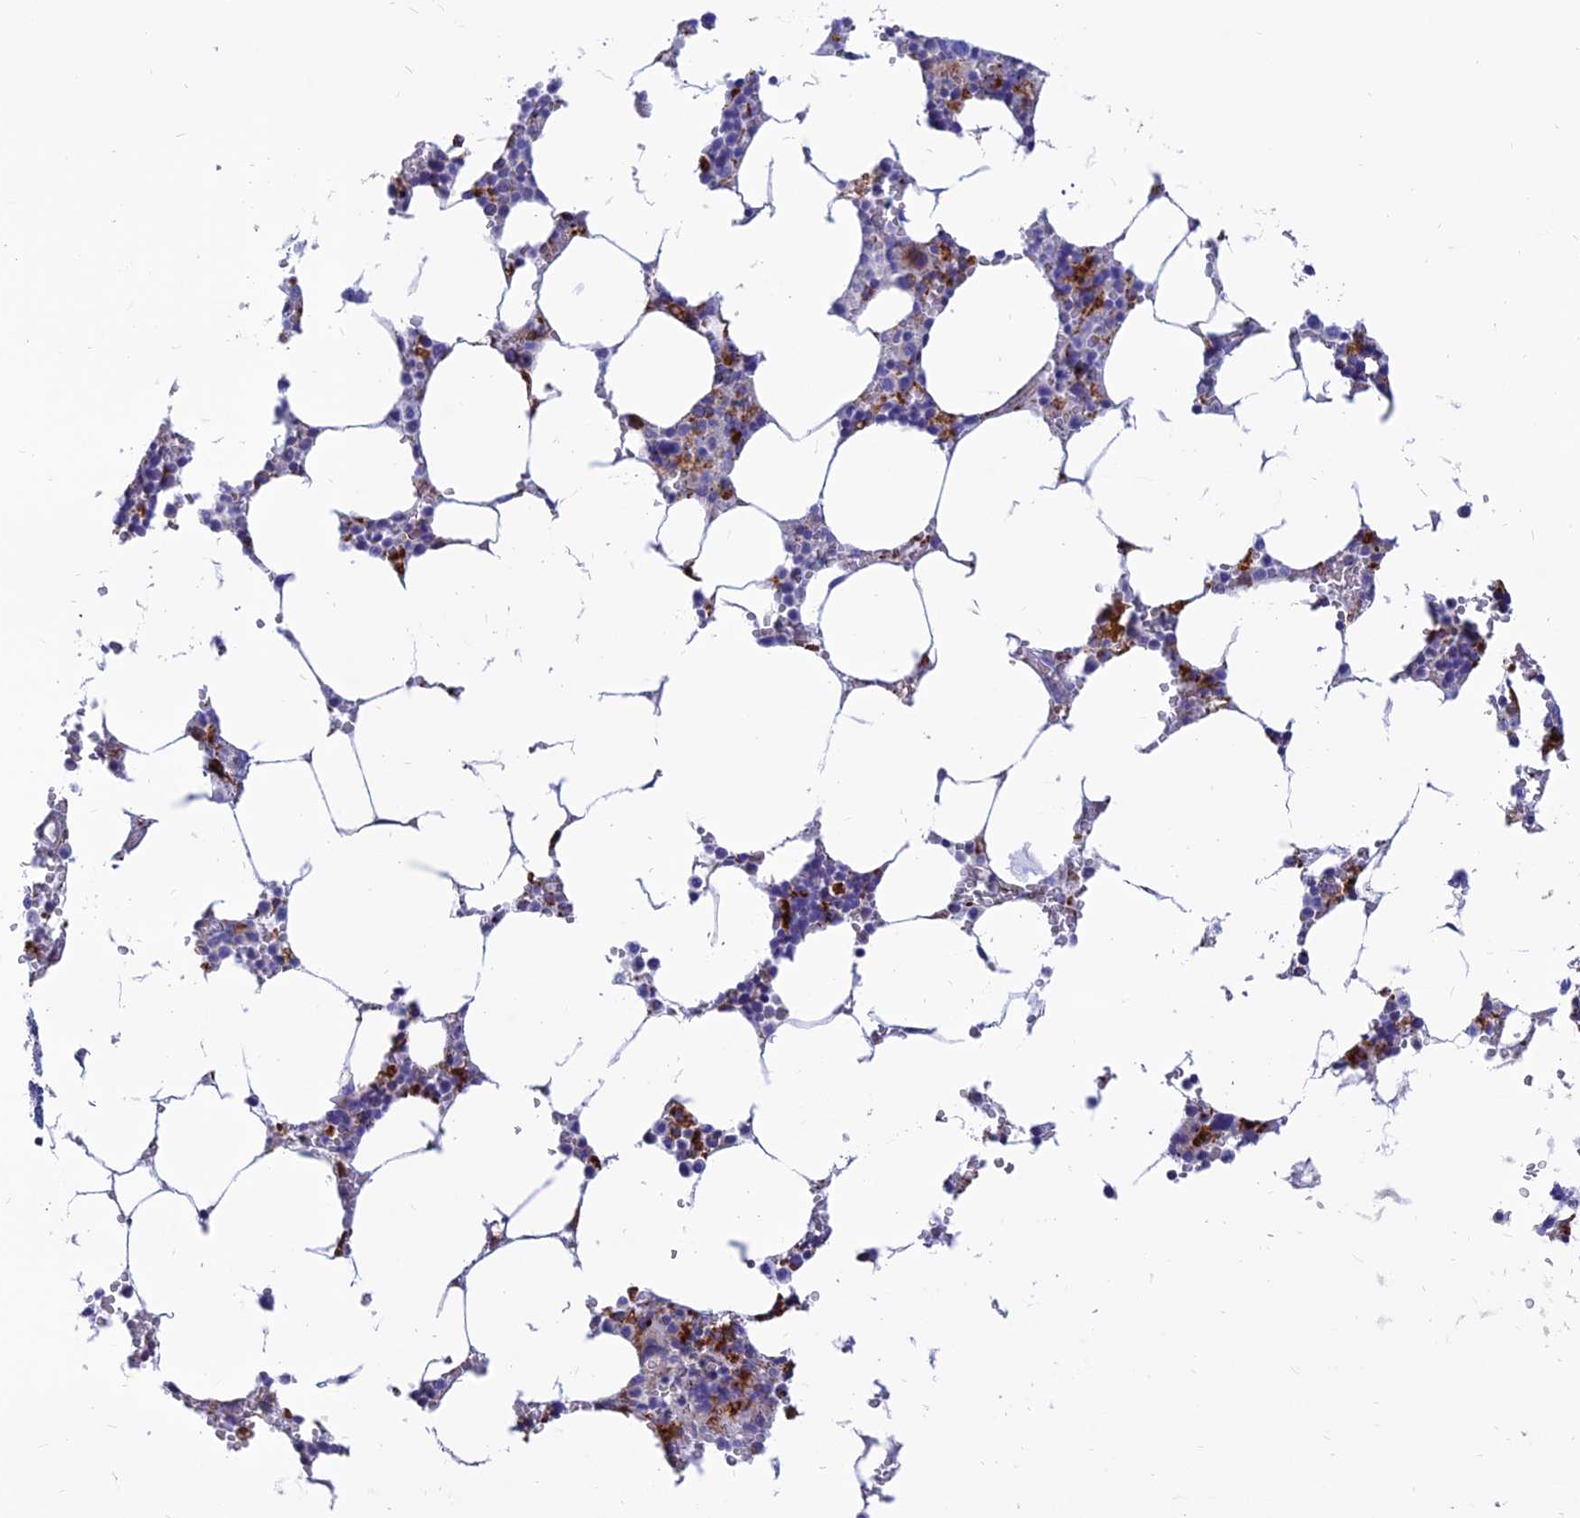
{"staining": {"intensity": "moderate", "quantity": "<25%", "location": "cytoplasmic/membranous"}, "tissue": "bone marrow", "cell_type": "Hematopoietic cells", "image_type": "normal", "snomed": [{"axis": "morphology", "description": "Normal tissue, NOS"}, {"axis": "topography", "description": "Bone marrow"}], "caption": "A brown stain shows moderate cytoplasmic/membranous staining of a protein in hematopoietic cells of unremarkable human bone marrow.", "gene": "SPNS1", "patient": {"sex": "male", "age": 70}}